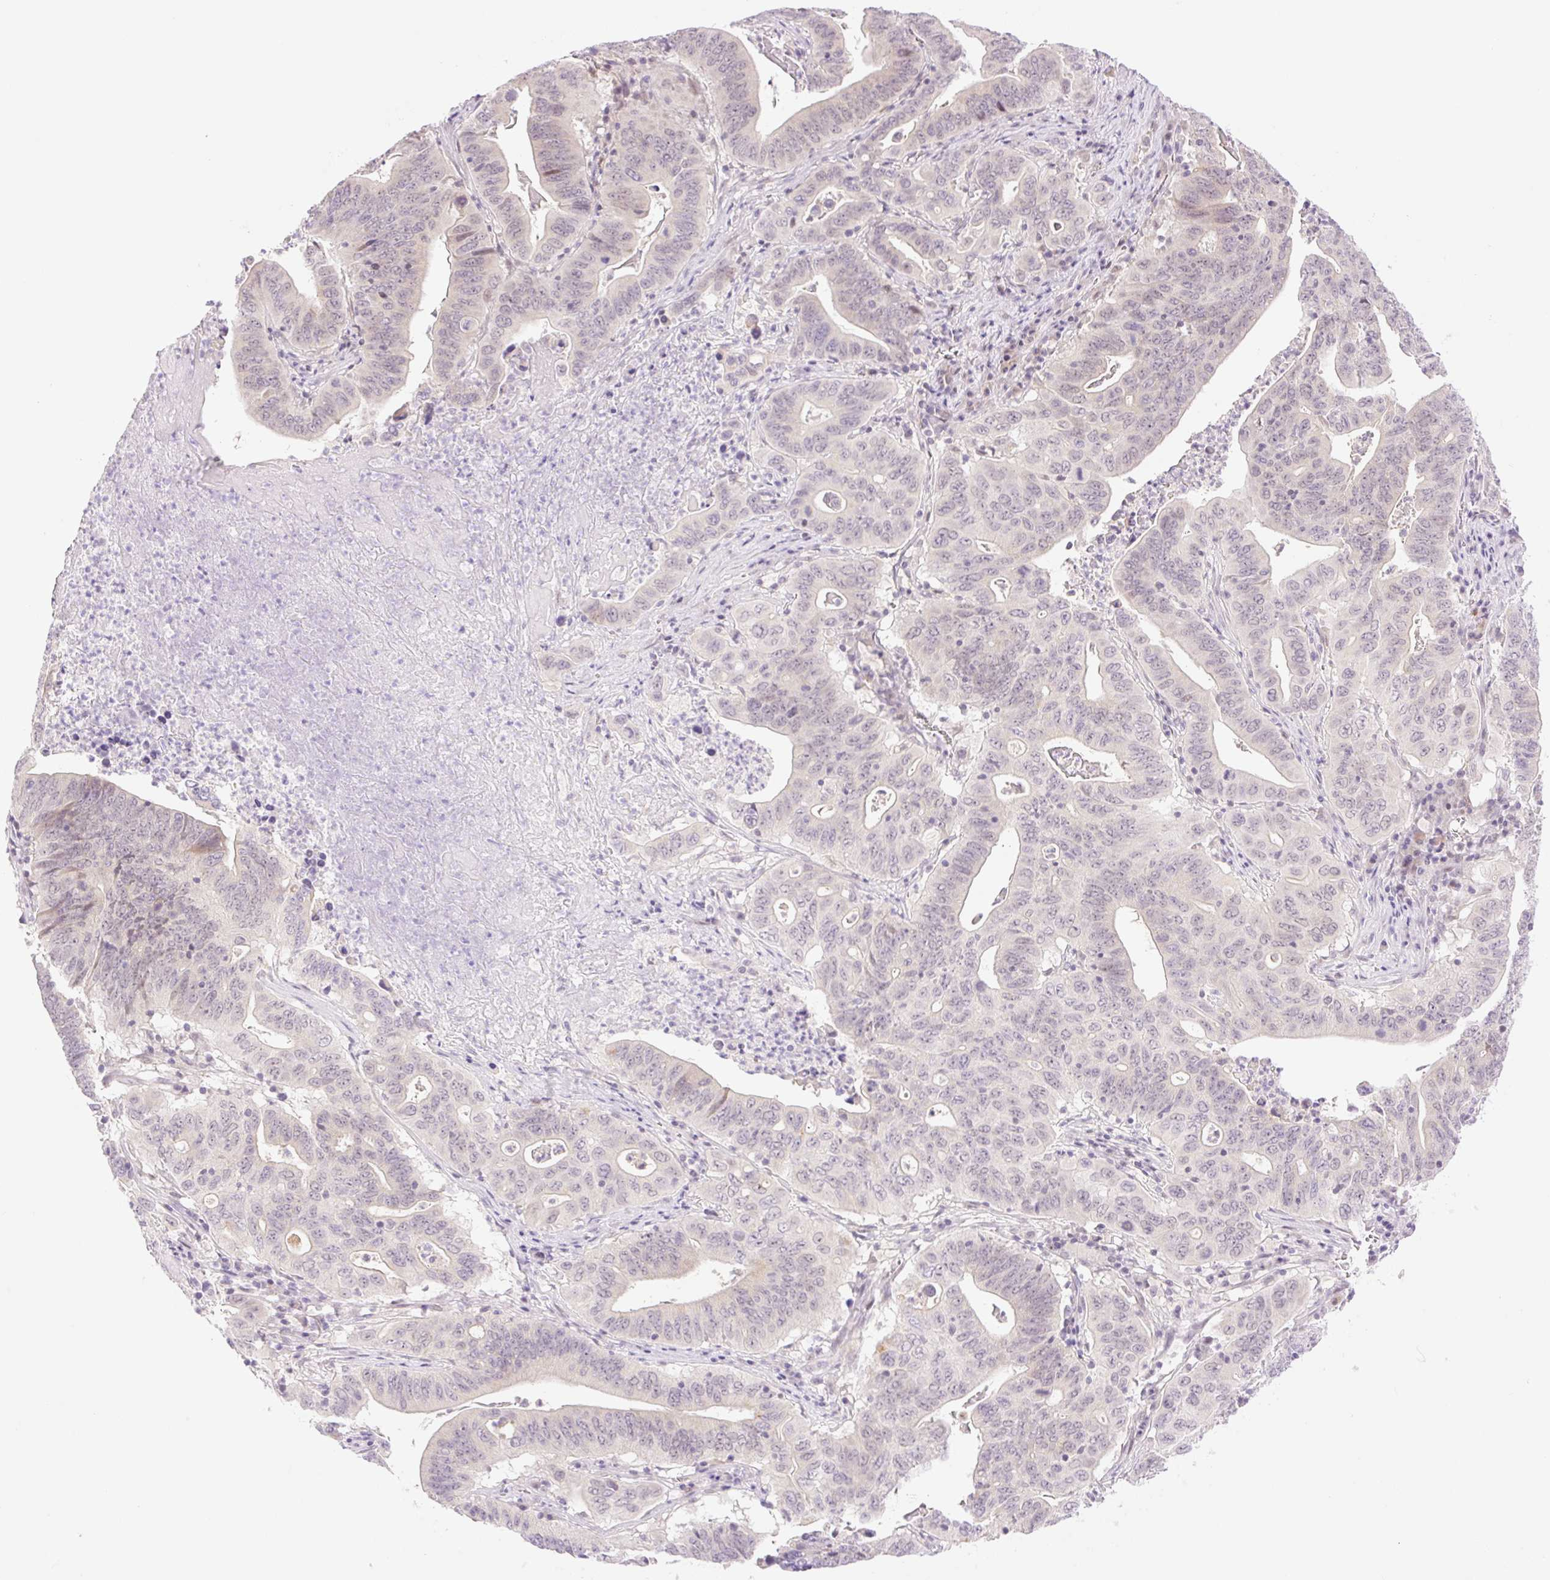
{"staining": {"intensity": "moderate", "quantity": "<25%", "location": "cytoplasmic/membranous"}, "tissue": "lung cancer", "cell_type": "Tumor cells", "image_type": "cancer", "snomed": [{"axis": "morphology", "description": "Adenocarcinoma, NOS"}, {"axis": "topography", "description": "Lung"}], "caption": "Approximately <25% of tumor cells in adenocarcinoma (lung) display moderate cytoplasmic/membranous protein staining as visualized by brown immunohistochemical staining.", "gene": "SPRYD4", "patient": {"sex": "female", "age": 60}}